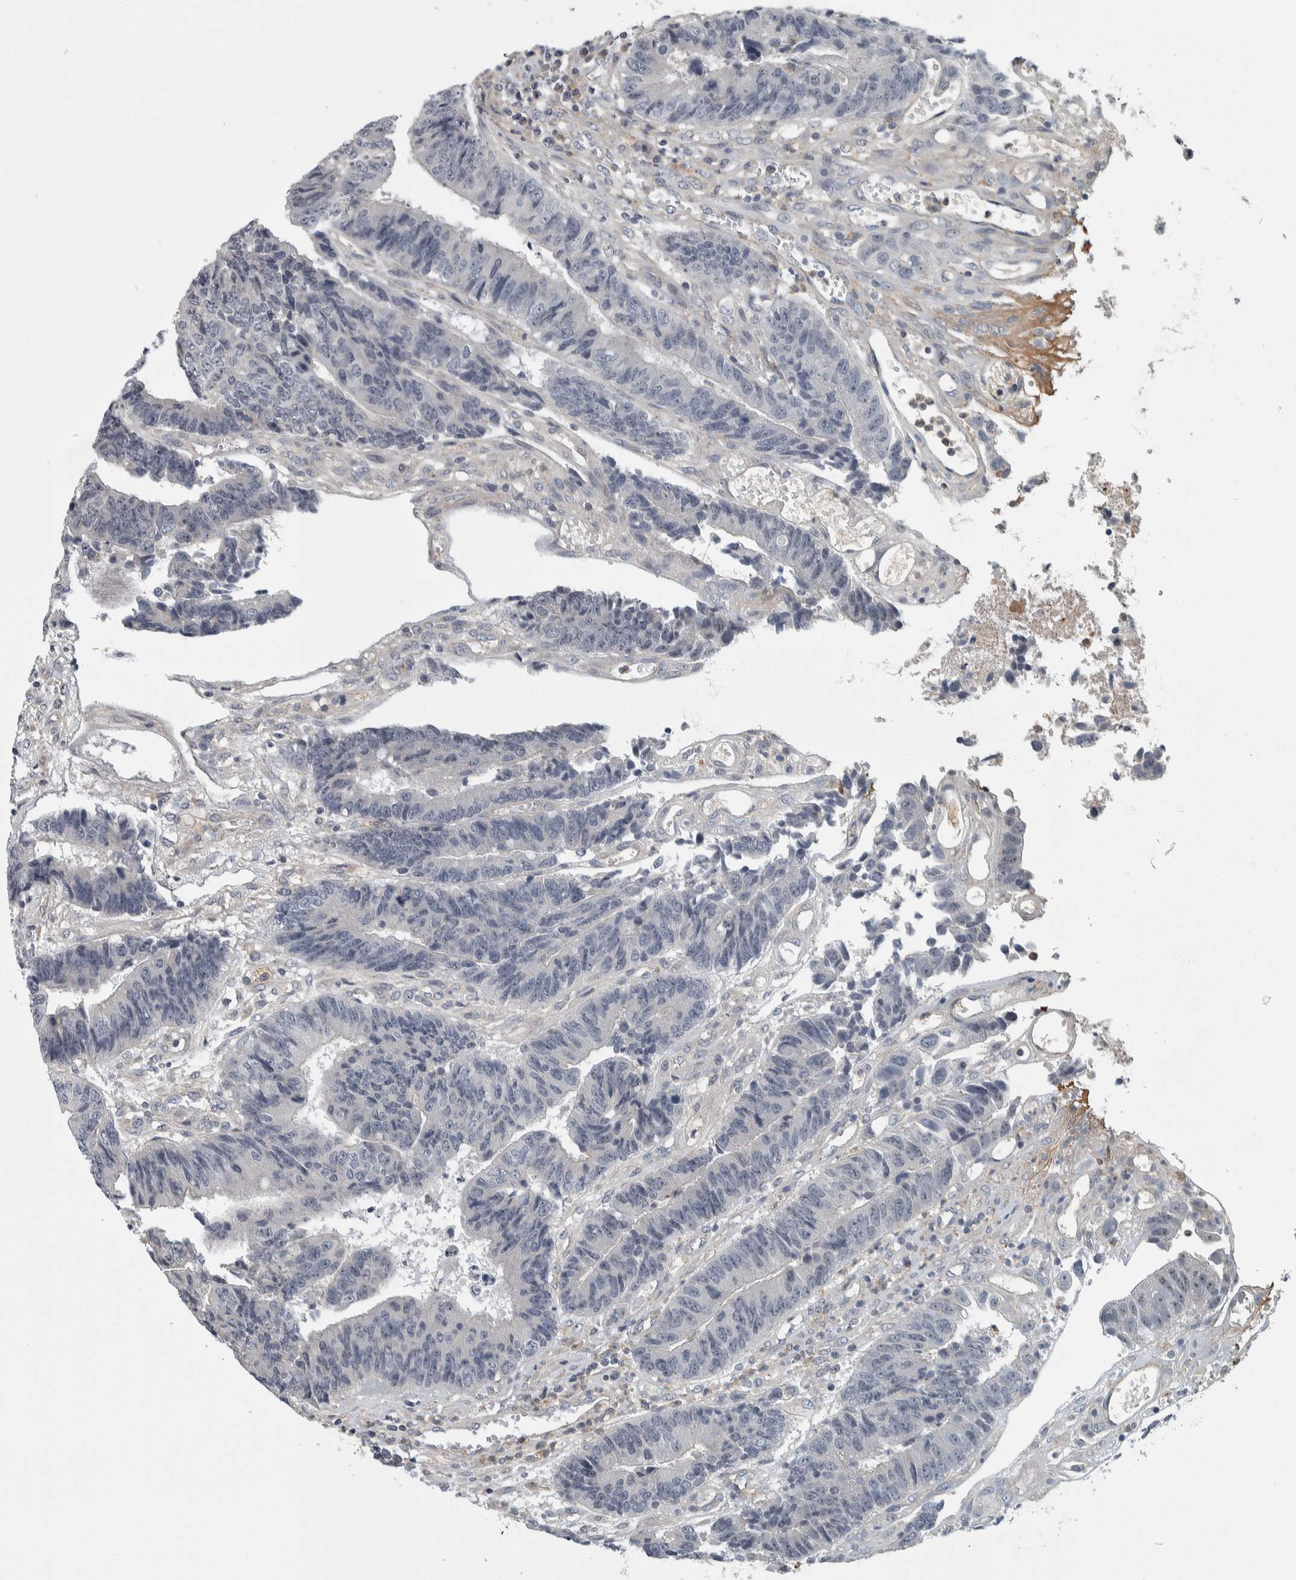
{"staining": {"intensity": "negative", "quantity": "none", "location": "none"}, "tissue": "colorectal cancer", "cell_type": "Tumor cells", "image_type": "cancer", "snomed": [{"axis": "morphology", "description": "Adenocarcinoma, NOS"}, {"axis": "topography", "description": "Rectum"}], "caption": "A high-resolution micrograph shows IHC staining of colorectal cancer, which reveals no significant expression in tumor cells. The staining was performed using DAB (3,3'-diaminobenzidine) to visualize the protein expression in brown, while the nuclei were stained in blue with hematoxylin (Magnification: 20x).", "gene": "KCNJ3", "patient": {"sex": "male", "age": 84}}